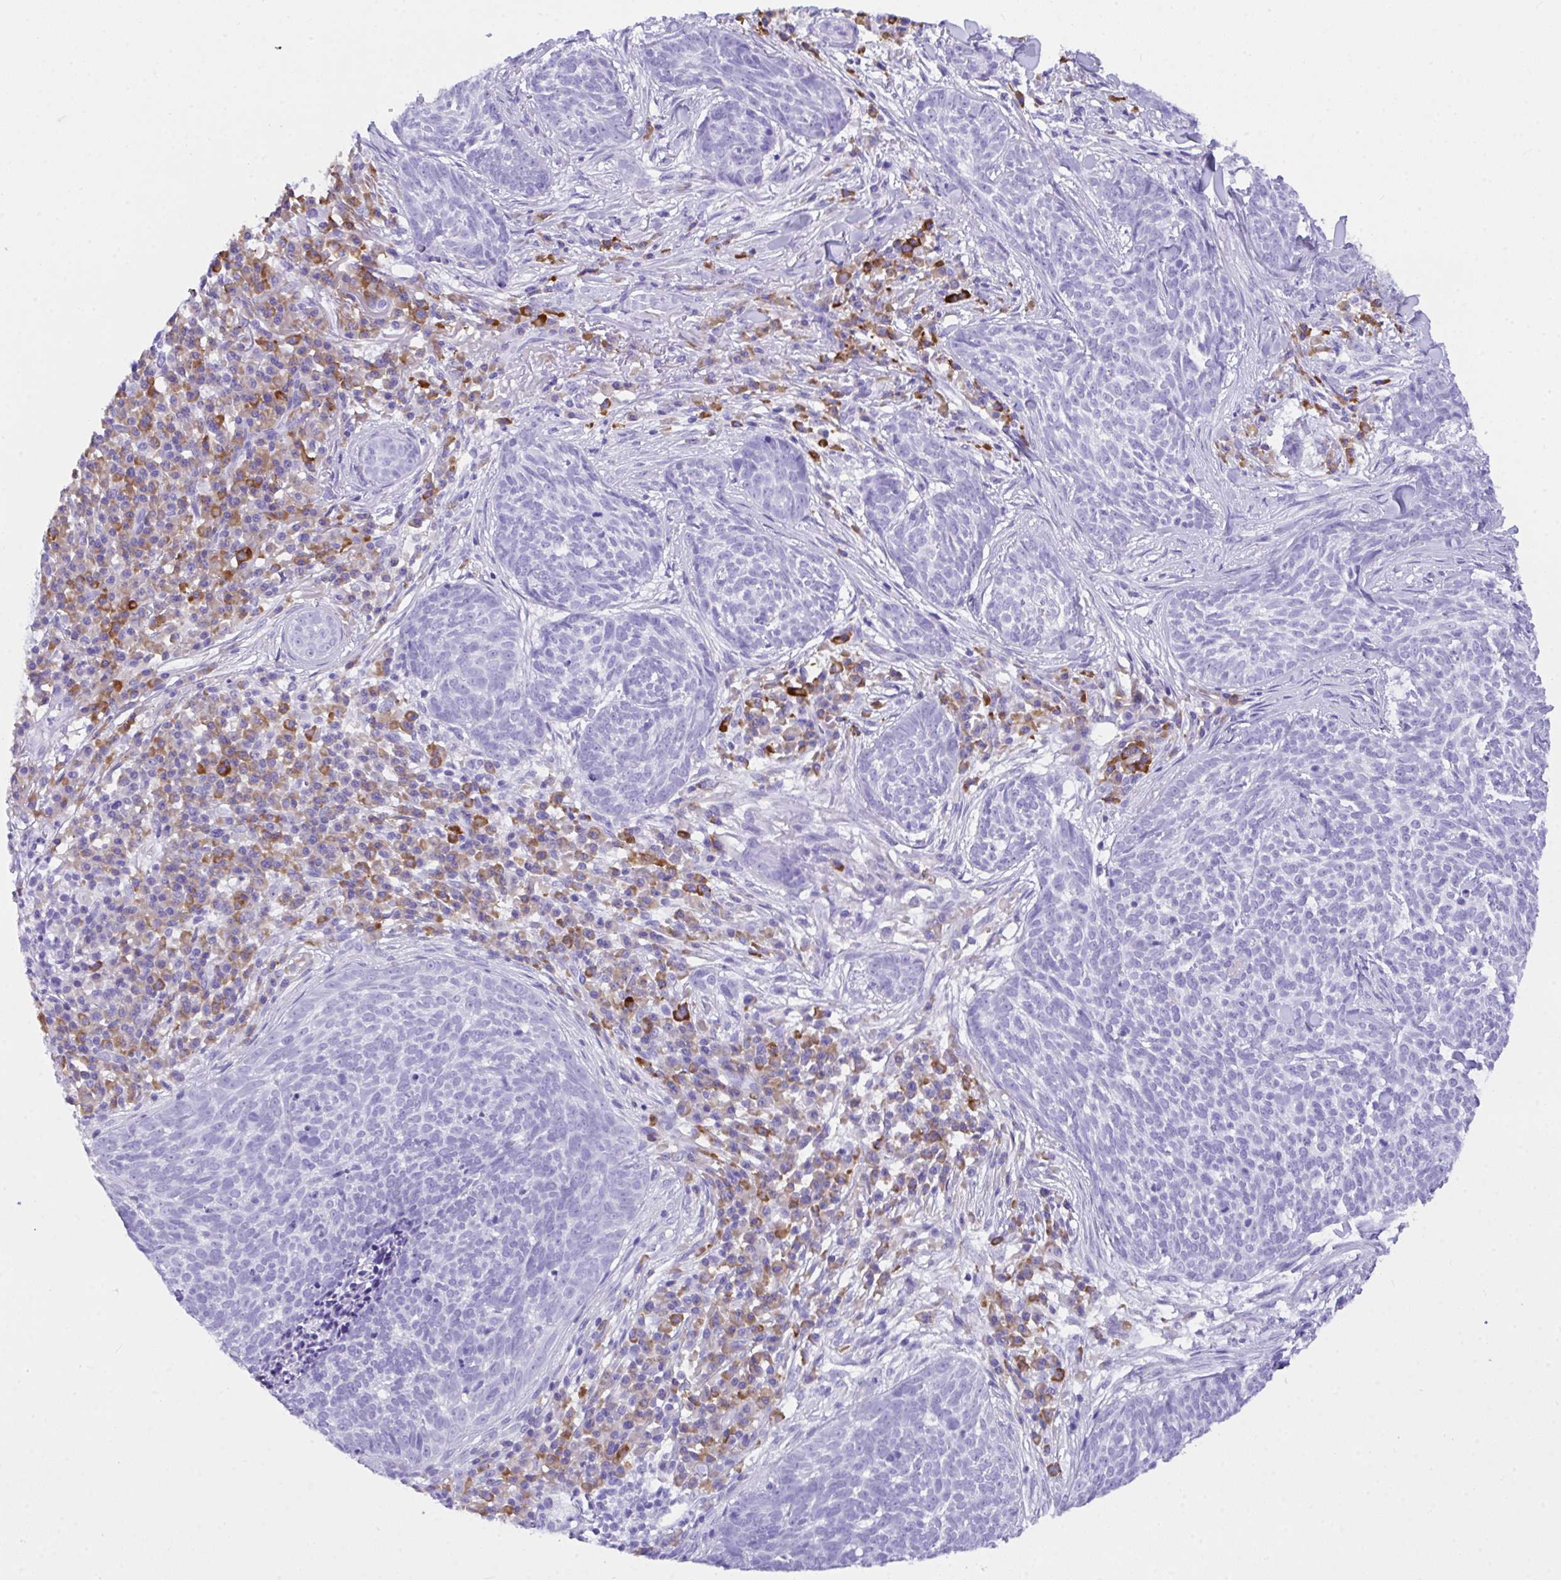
{"staining": {"intensity": "negative", "quantity": "none", "location": "none"}, "tissue": "skin cancer", "cell_type": "Tumor cells", "image_type": "cancer", "snomed": [{"axis": "morphology", "description": "Basal cell carcinoma"}, {"axis": "topography", "description": "Skin"}], "caption": "Protein analysis of skin cancer demonstrates no significant positivity in tumor cells. The staining was performed using DAB to visualize the protein expression in brown, while the nuclei were stained in blue with hematoxylin (Magnification: 20x).", "gene": "BEST4", "patient": {"sex": "female", "age": 93}}